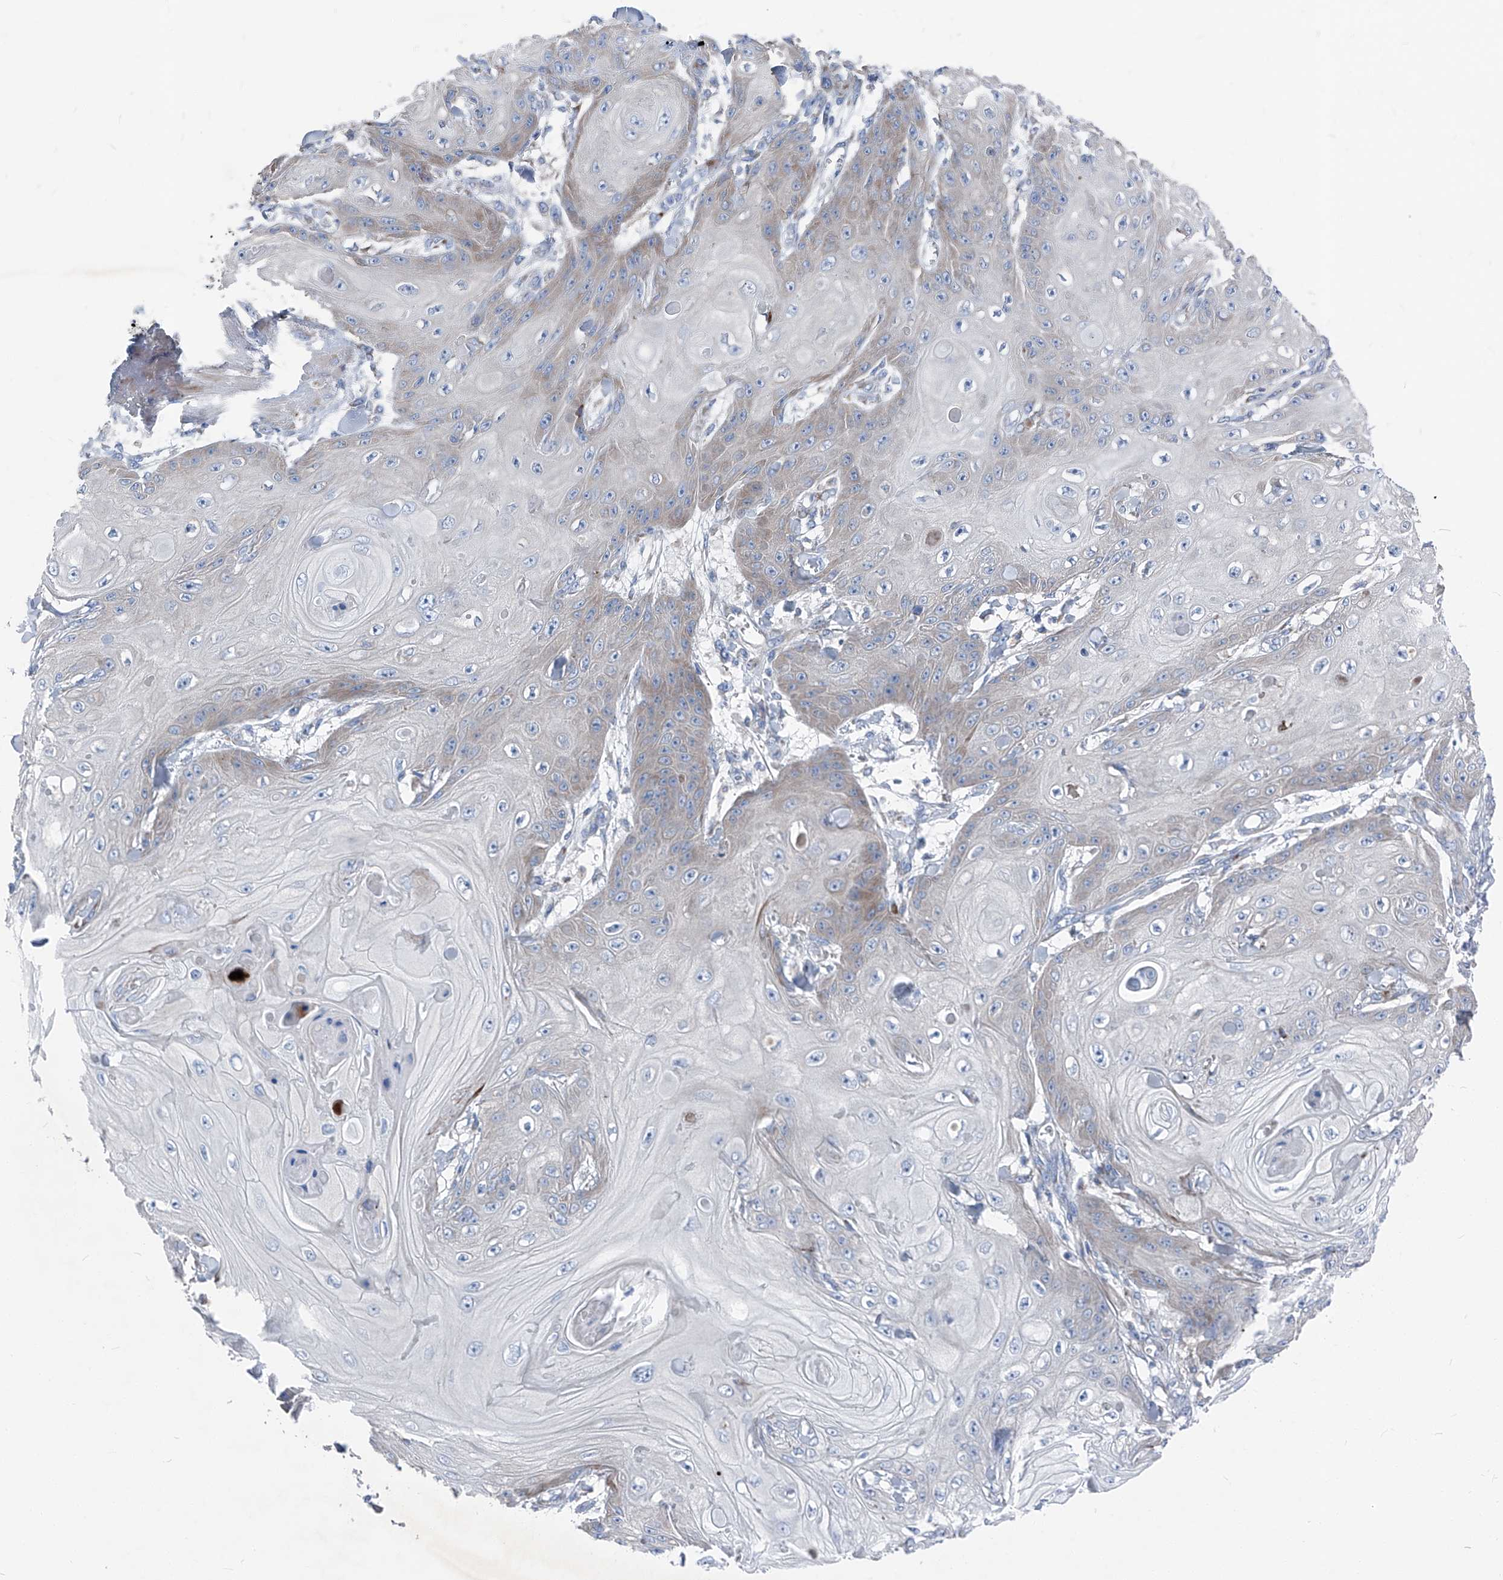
{"staining": {"intensity": "negative", "quantity": "none", "location": "none"}, "tissue": "skin cancer", "cell_type": "Tumor cells", "image_type": "cancer", "snomed": [{"axis": "morphology", "description": "Squamous cell carcinoma, NOS"}, {"axis": "topography", "description": "Skin"}], "caption": "Immunohistochemical staining of human skin cancer reveals no significant staining in tumor cells.", "gene": "IFI27", "patient": {"sex": "male", "age": 74}}